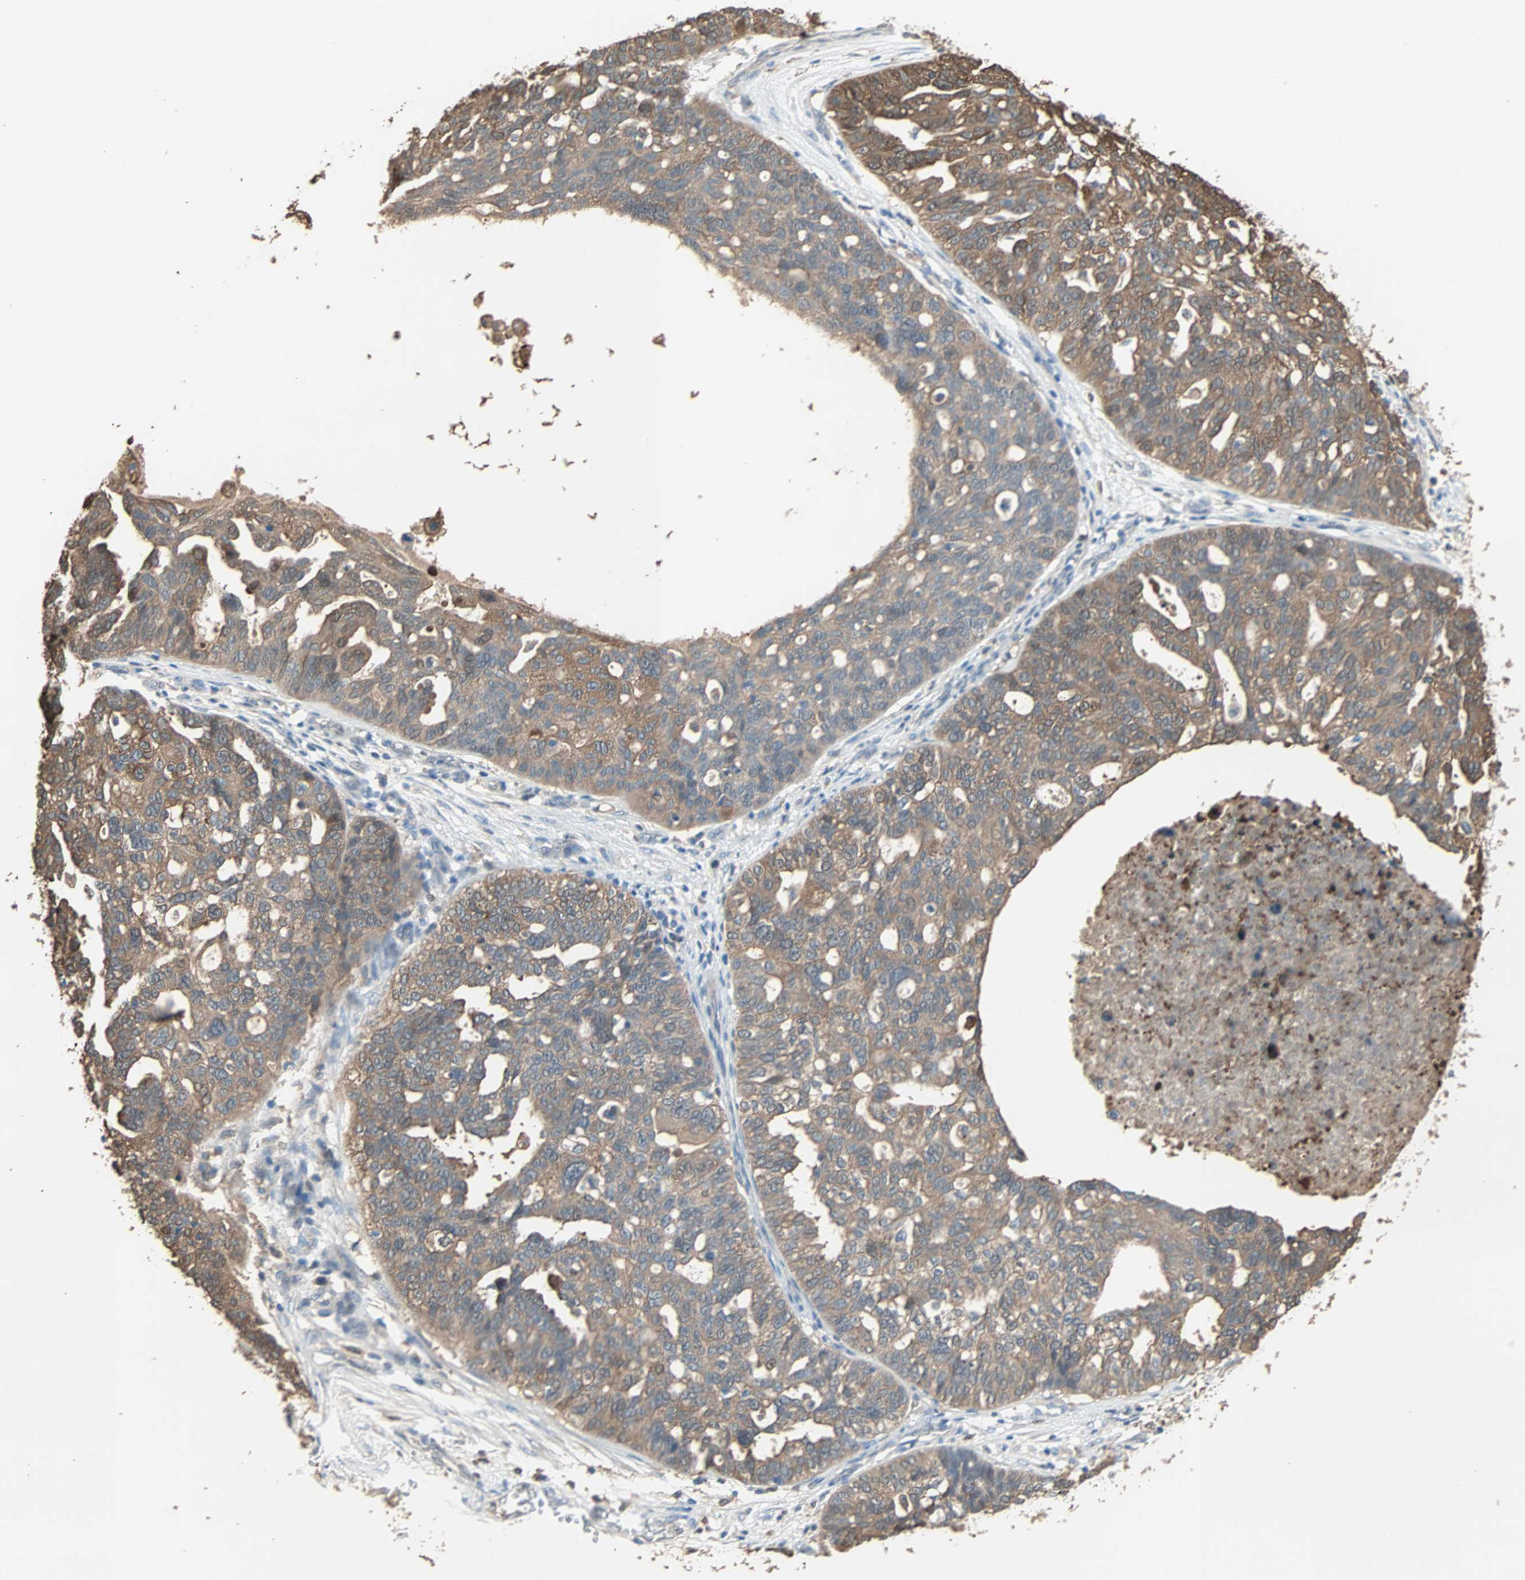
{"staining": {"intensity": "moderate", "quantity": ">75%", "location": "cytoplasmic/membranous"}, "tissue": "ovarian cancer", "cell_type": "Tumor cells", "image_type": "cancer", "snomed": [{"axis": "morphology", "description": "Cystadenocarcinoma, serous, NOS"}, {"axis": "topography", "description": "Ovary"}], "caption": "There is medium levels of moderate cytoplasmic/membranous positivity in tumor cells of ovarian cancer (serous cystadenocarcinoma), as demonstrated by immunohistochemical staining (brown color).", "gene": "PRDX1", "patient": {"sex": "female", "age": 59}}